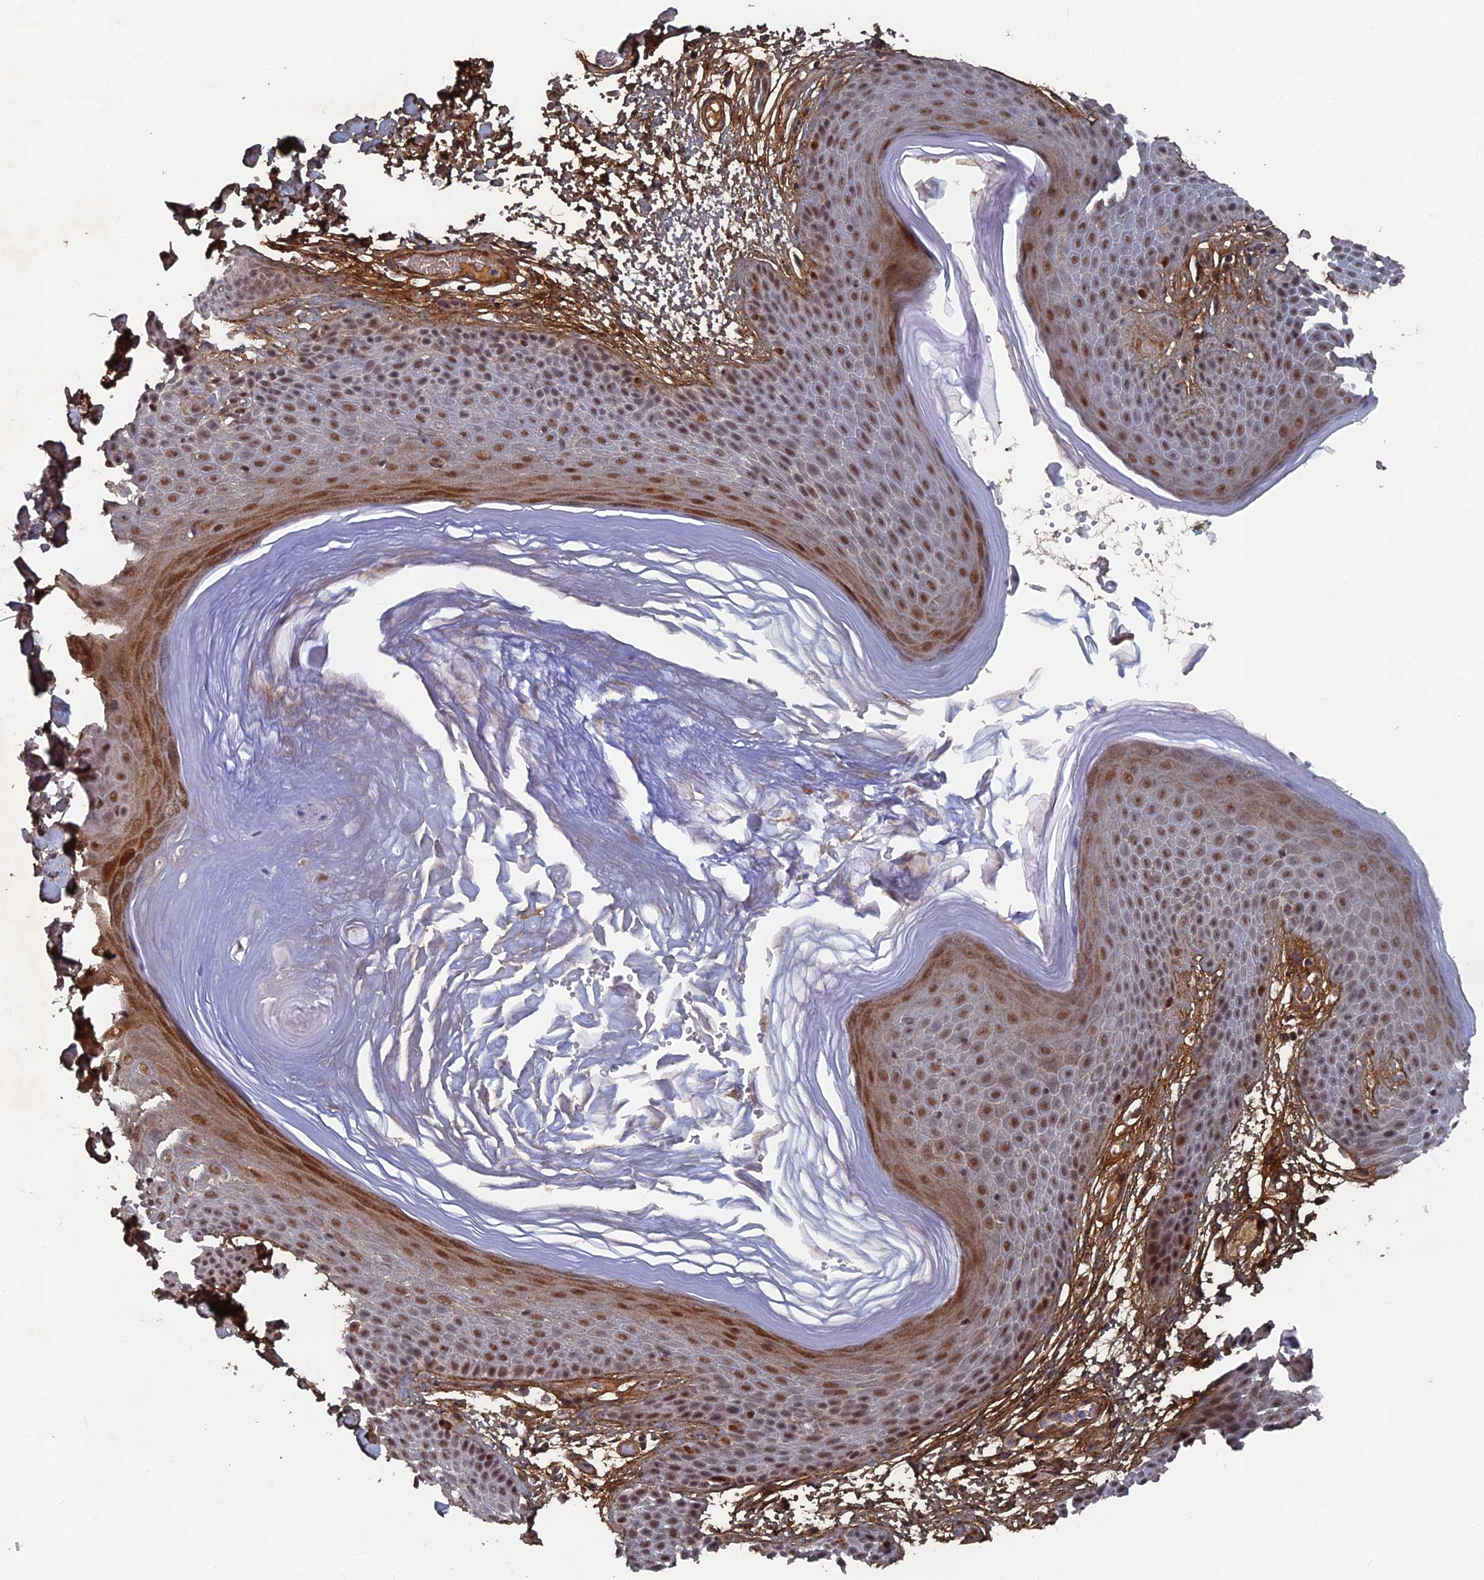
{"staining": {"intensity": "moderate", "quantity": ">75%", "location": "nuclear"}, "tissue": "skin", "cell_type": "Epidermal cells", "image_type": "normal", "snomed": [{"axis": "morphology", "description": "Normal tissue, NOS"}, {"axis": "topography", "description": "Anal"}], "caption": "Benign skin was stained to show a protein in brown. There is medium levels of moderate nuclear positivity in about >75% of epidermal cells. The protein is stained brown, and the nuclei are stained in blue (DAB (3,3'-diaminobenzidine) IHC with brightfield microscopy, high magnification).", "gene": "SH3D21", "patient": {"sex": "male", "age": 74}}